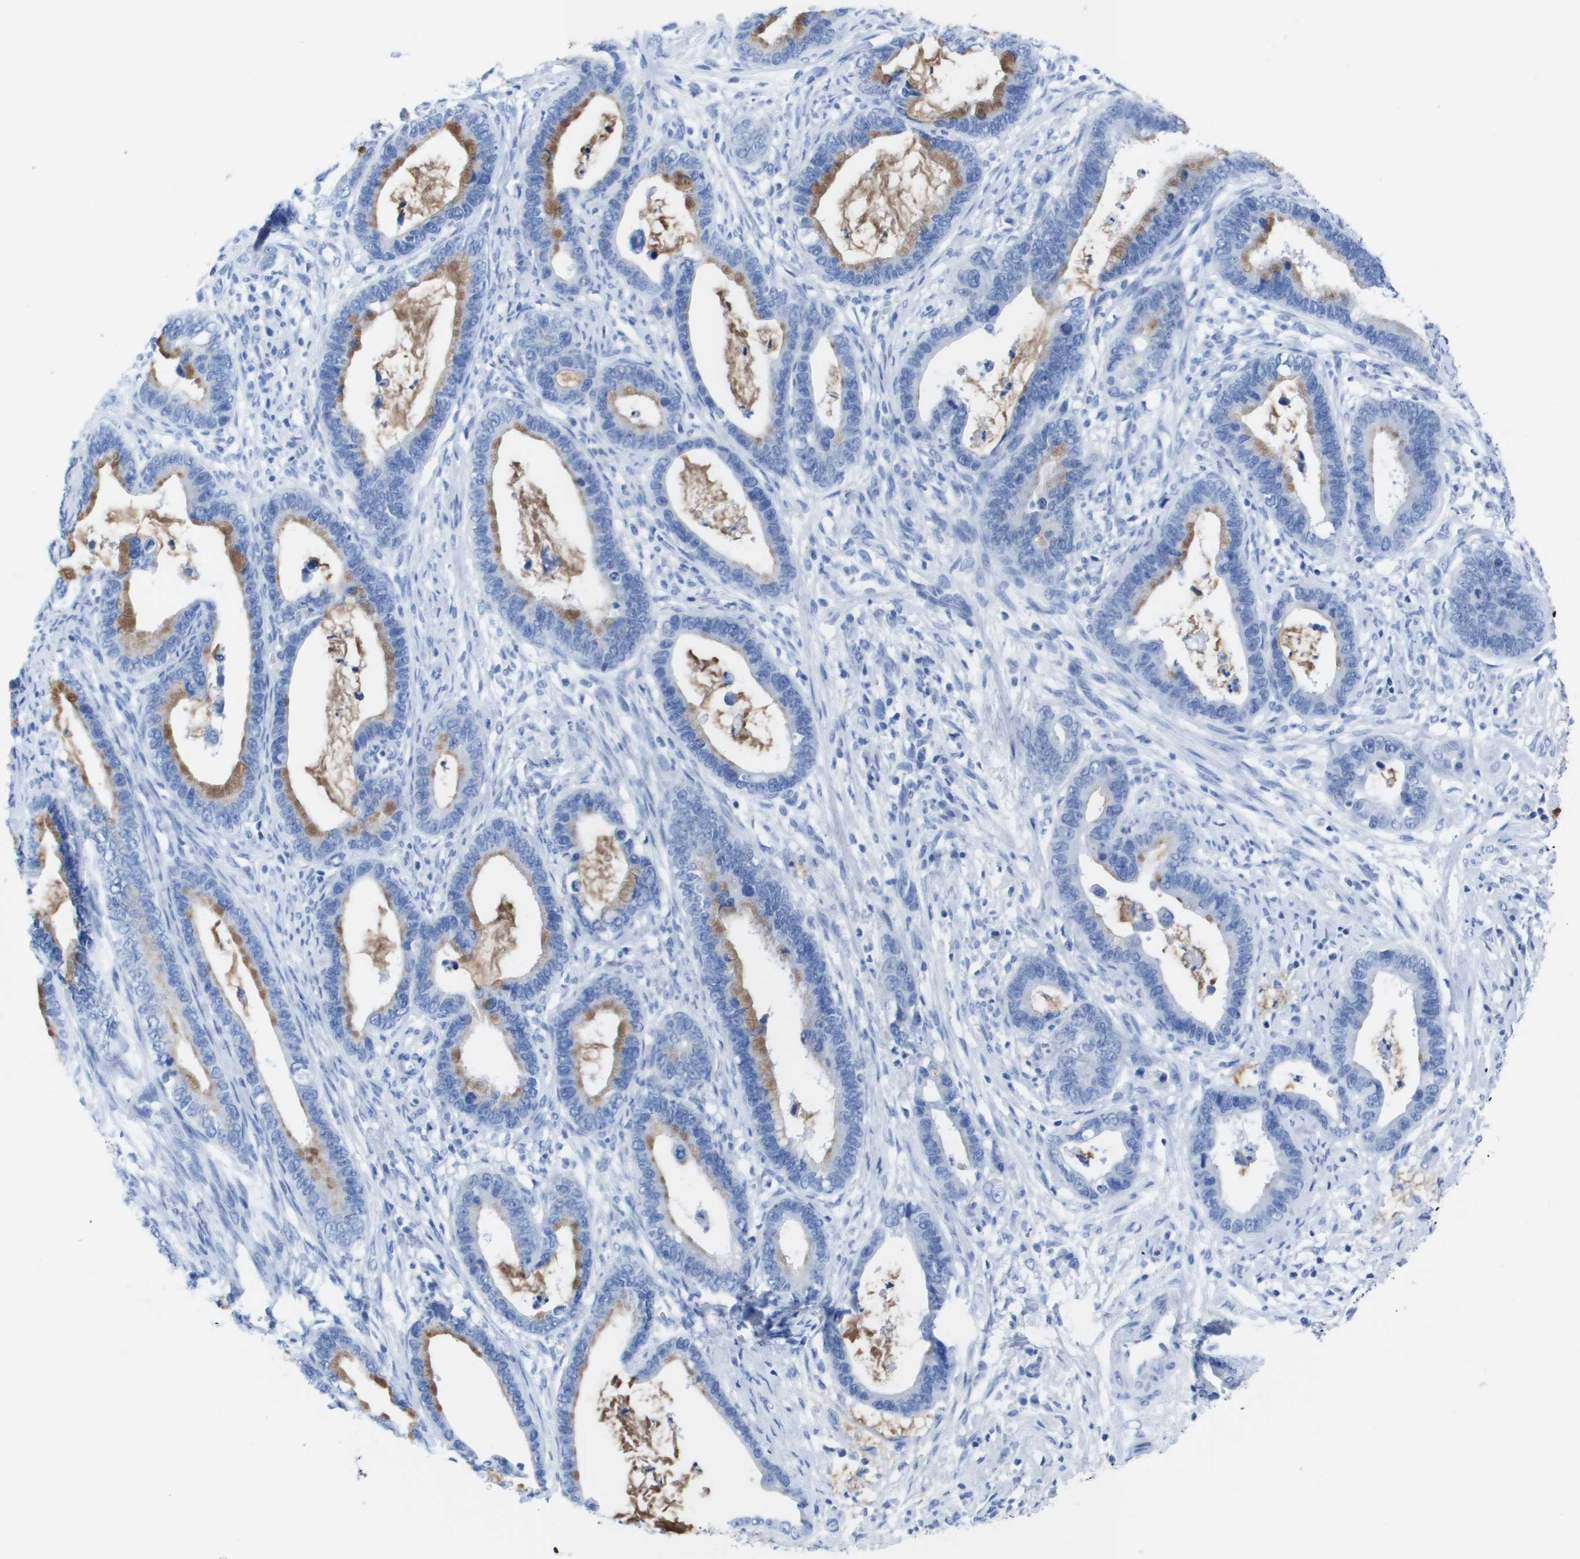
{"staining": {"intensity": "moderate", "quantity": "25%-75%", "location": "cytoplasmic/membranous"}, "tissue": "cervical cancer", "cell_type": "Tumor cells", "image_type": "cancer", "snomed": [{"axis": "morphology", "description": "Adenocarcinoma, NOS"}, {"axis": "topography", "description": "Cervix"}], "caption": "A photomicrograph of cervical cancer (adenocarcinoma) stained for a protein exhibits moderate cytoplasmic/membranous brown staining in tumor cells. (DAB IHC with brightfield microscopy, high magnification).", "gene": "KCNA3", "patient": {"sex": "female", "age": 44}}